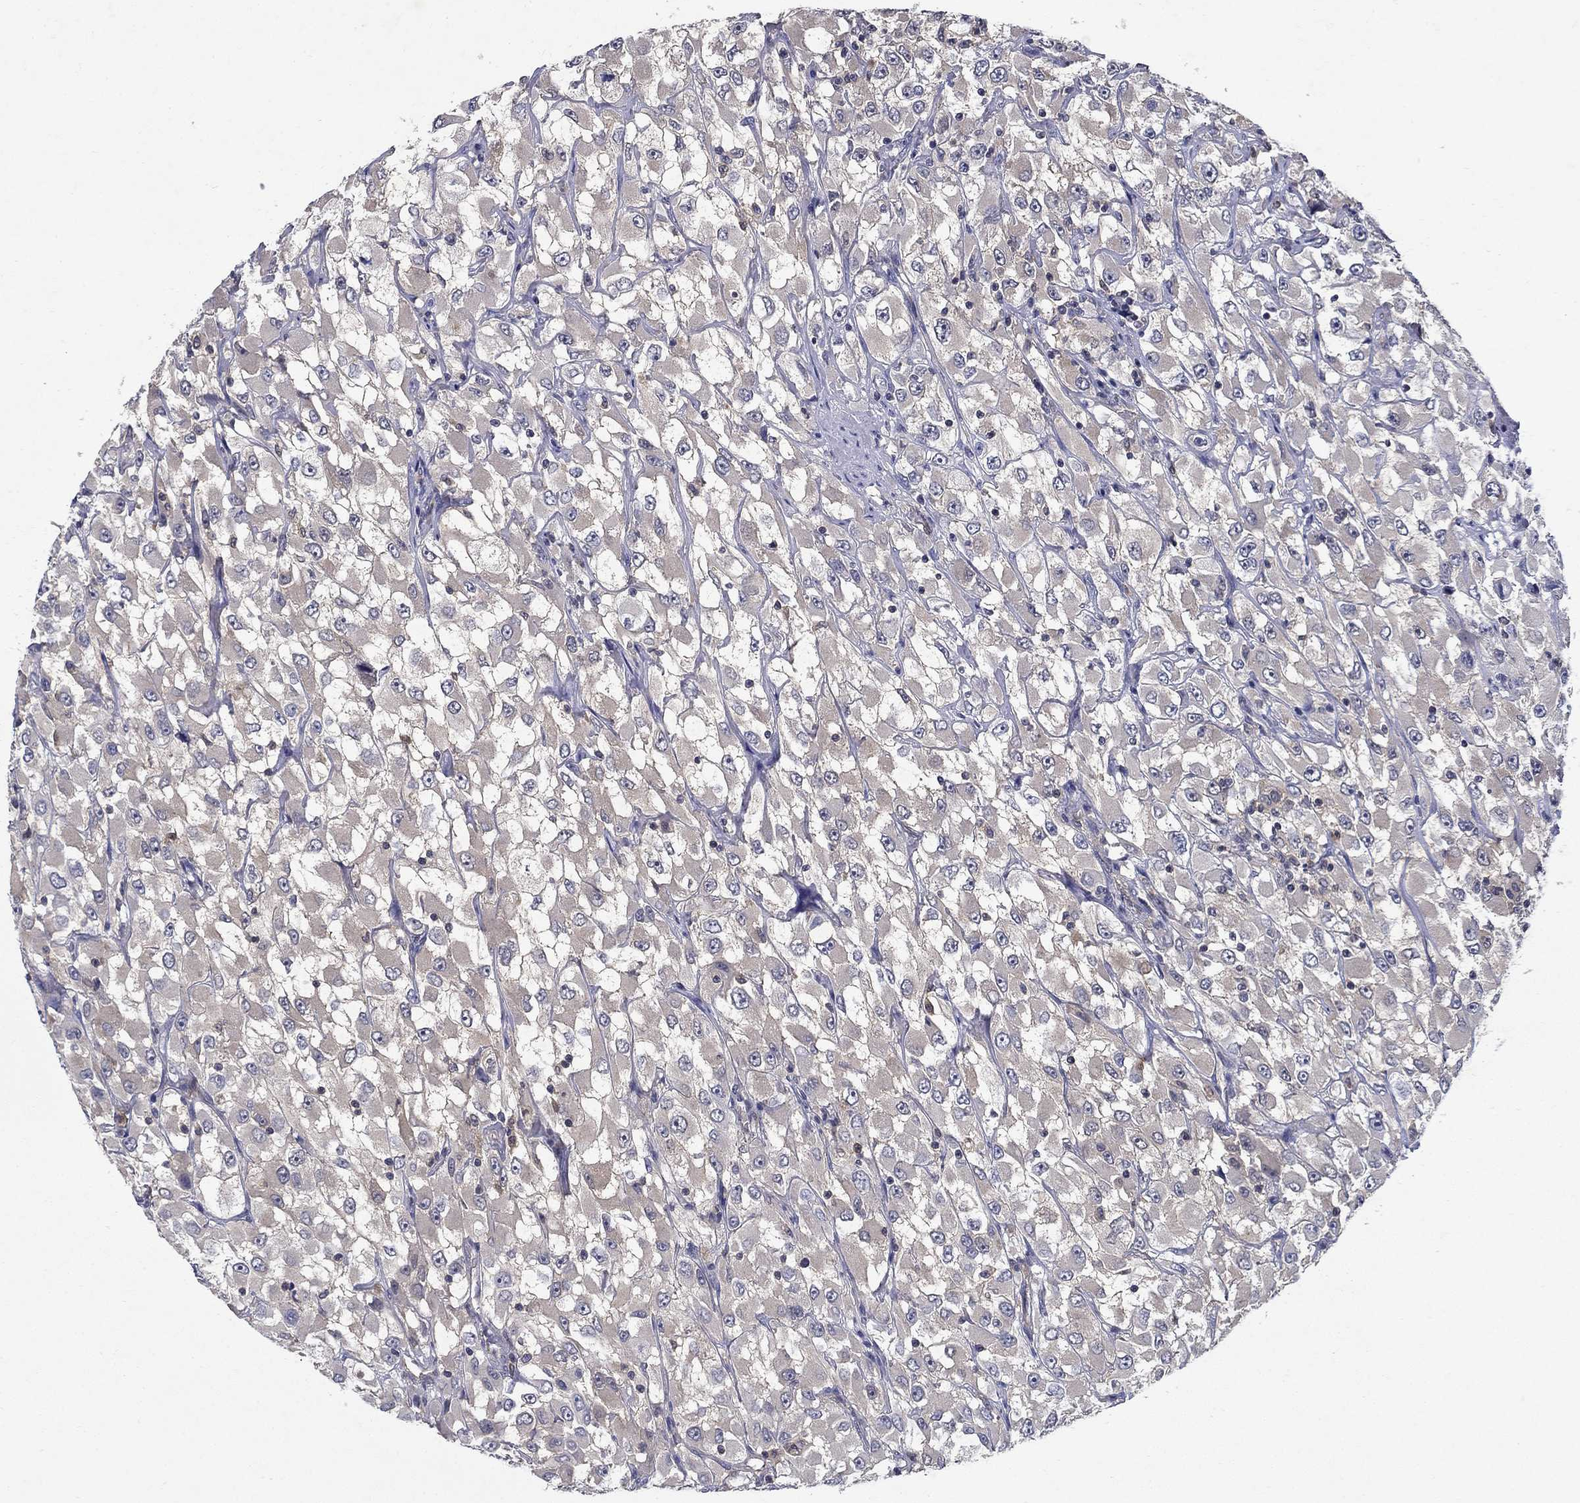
{"staining": {"intensity": "weak", "quantity": "<25%", "location": "cytoplasmic/membranous"}, "tissue": "renal cancer", "cell_type": "Tumor cells", "image_type": "cancer", "snomed": [{"axis": "morphology", "description": "Adenocarcinoma, NOS"}, {"axis": "topography", "description": "Kidney"}], "caption": "Immunohistochemistry of human renal cancer (adenocarcinoma) displays no staining in tumor cells.", "gene": "GLTP", "patient": {"sex": "female", "age": 52}}